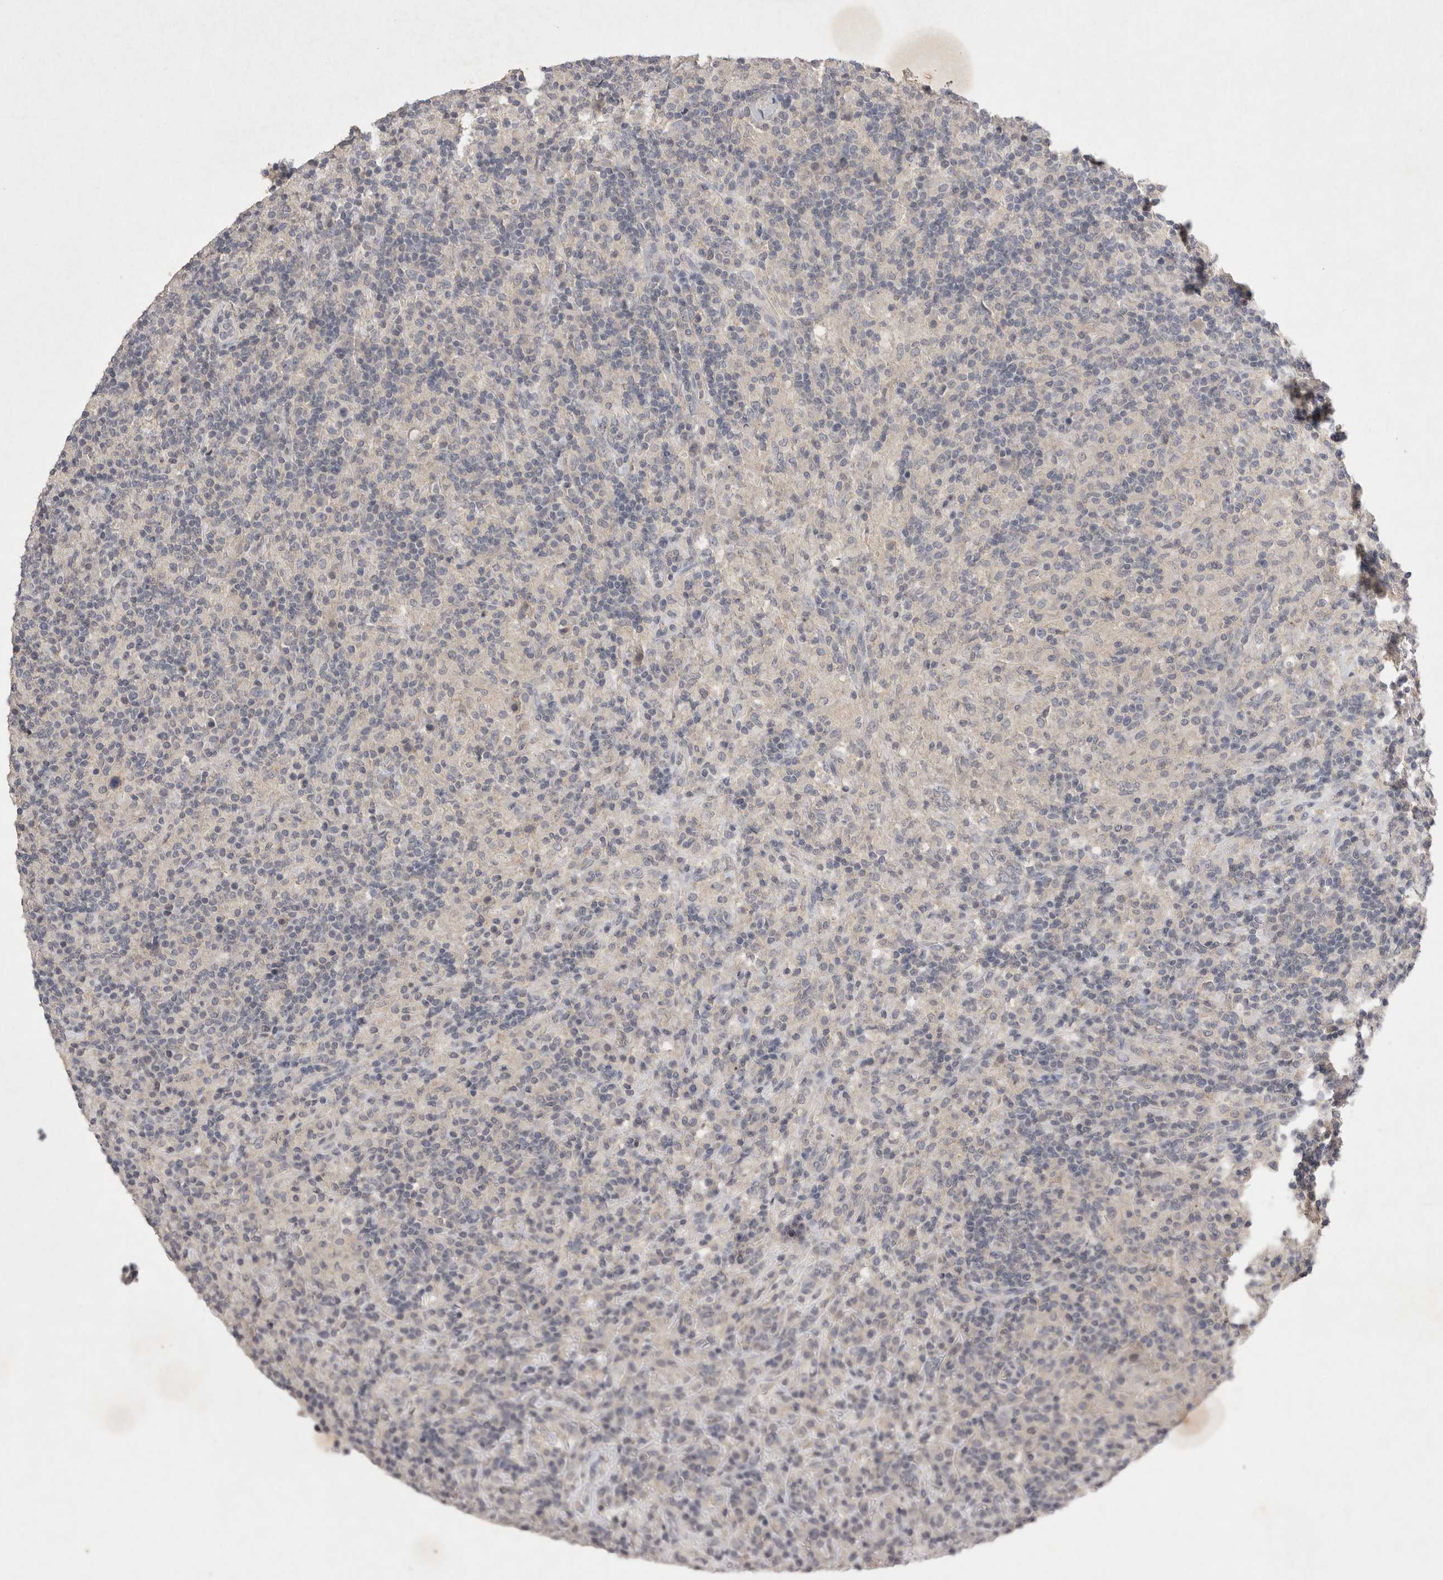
{"staining": {"intensity": "negative", "quantity": "none", "location": "none"}, "tissue": "lymphoma", "cell_type": "Tumor cells", "image_type": "cancer", "snomed": [{"axis": "morphology", "description": "Hodgkin's disease, NOS"}, {"axis": "topography", "description": "Lymph node"}], "caption": "DAB immunohistochemical staining of lymphoma shows no significant expression in tumor cells. Nuclei are stained in blue.", "gene": "APLNR", "patient": {"sex": "male", "age": 70}}